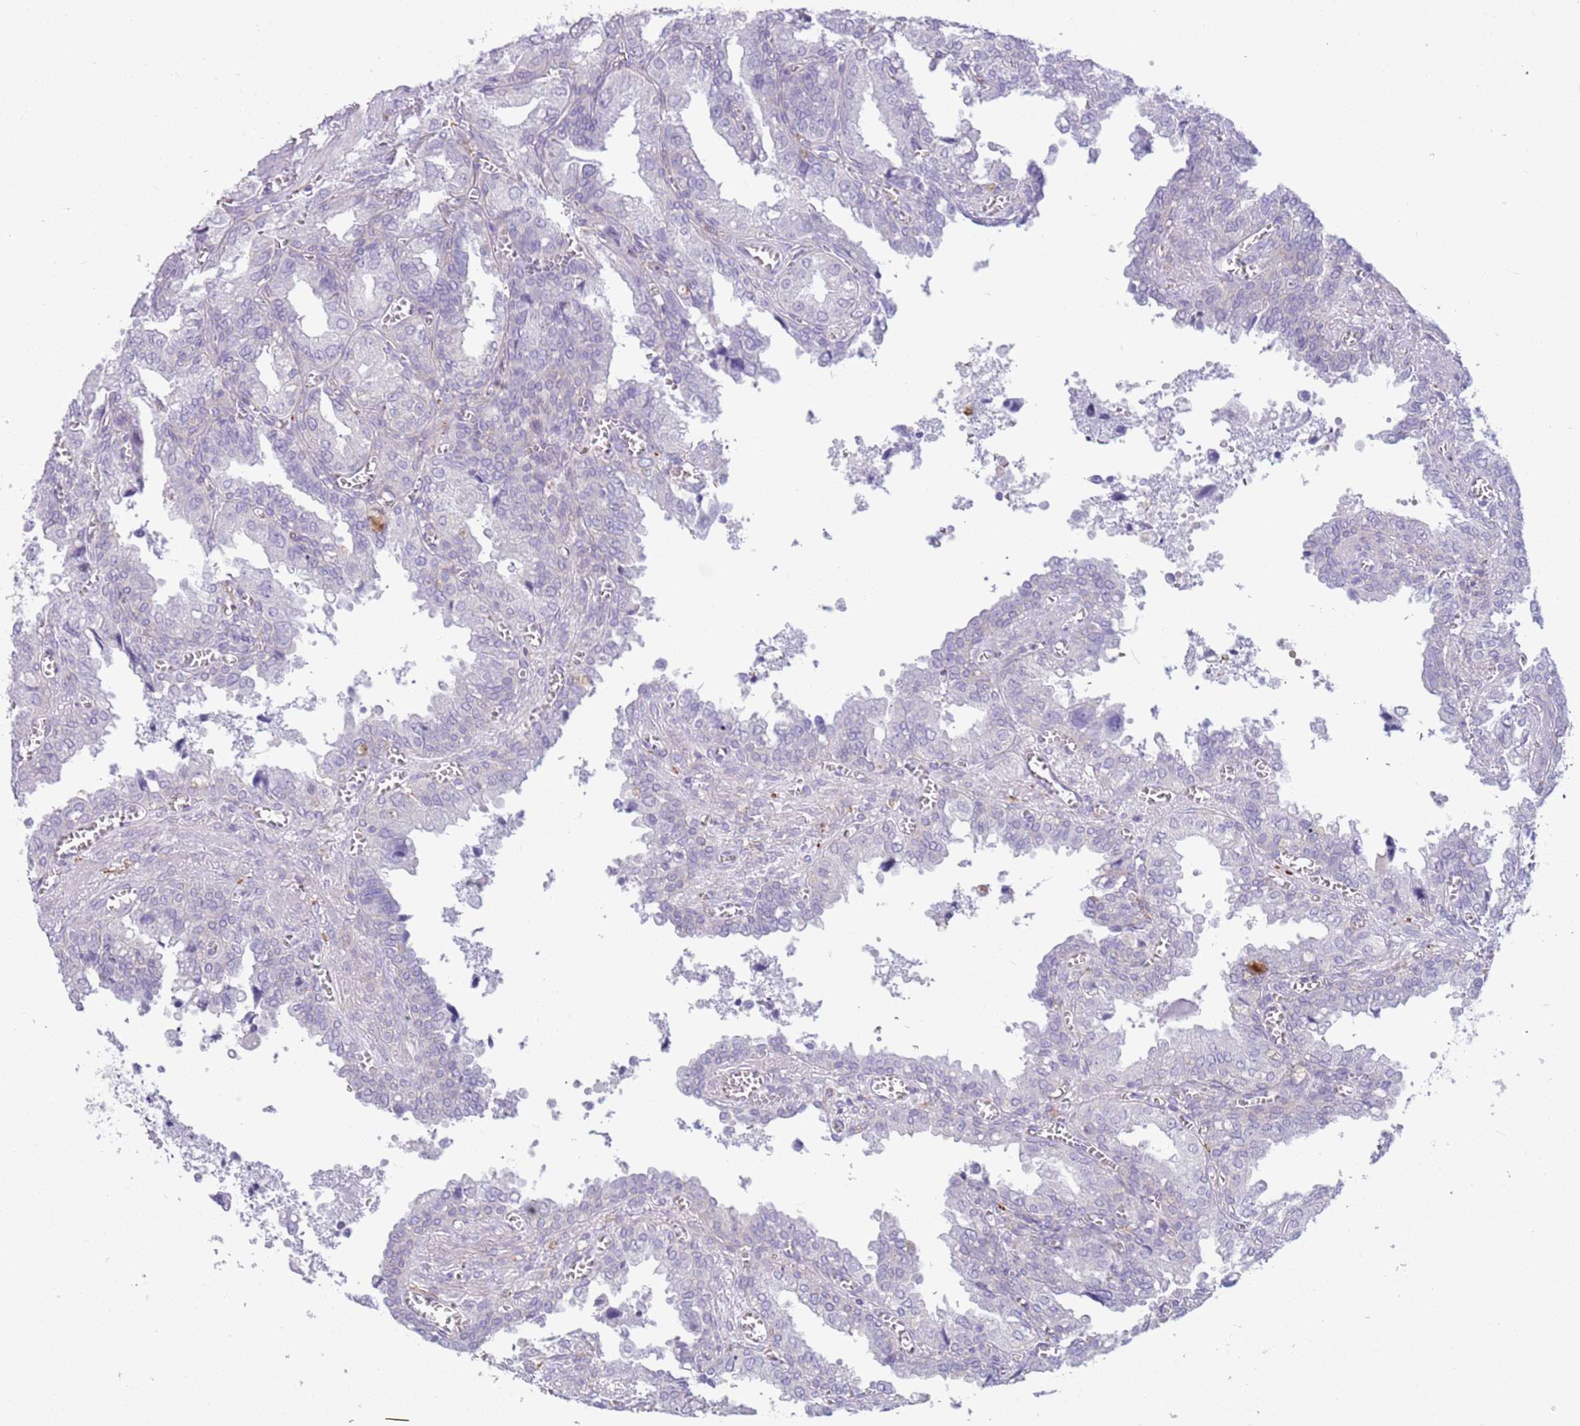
{"staining": {"intensity": "moderate", "quantity": "<25%", "location": "cytoplasmic/membranous"}, "tissue": "seminal vesicle", "cell_type": "Glandular cells", "image_type": "normal", "snomed": [{"axis": "morphology", "description": "Normal tissue, NOS"}, {"axis": "topography", "description": "Seminal veicle"}], "caption": "IHC of normal seminal vesicle shows low levels of moderate cytoplasmic/membranous staining in about <25% of glandular cells. (Stains: DAB in brown, nuclei in blue, Microscopy: brightfield microscopy at high magnification).", "gene": "SNX6", "patient": {"sex": "male", "age": 67}}